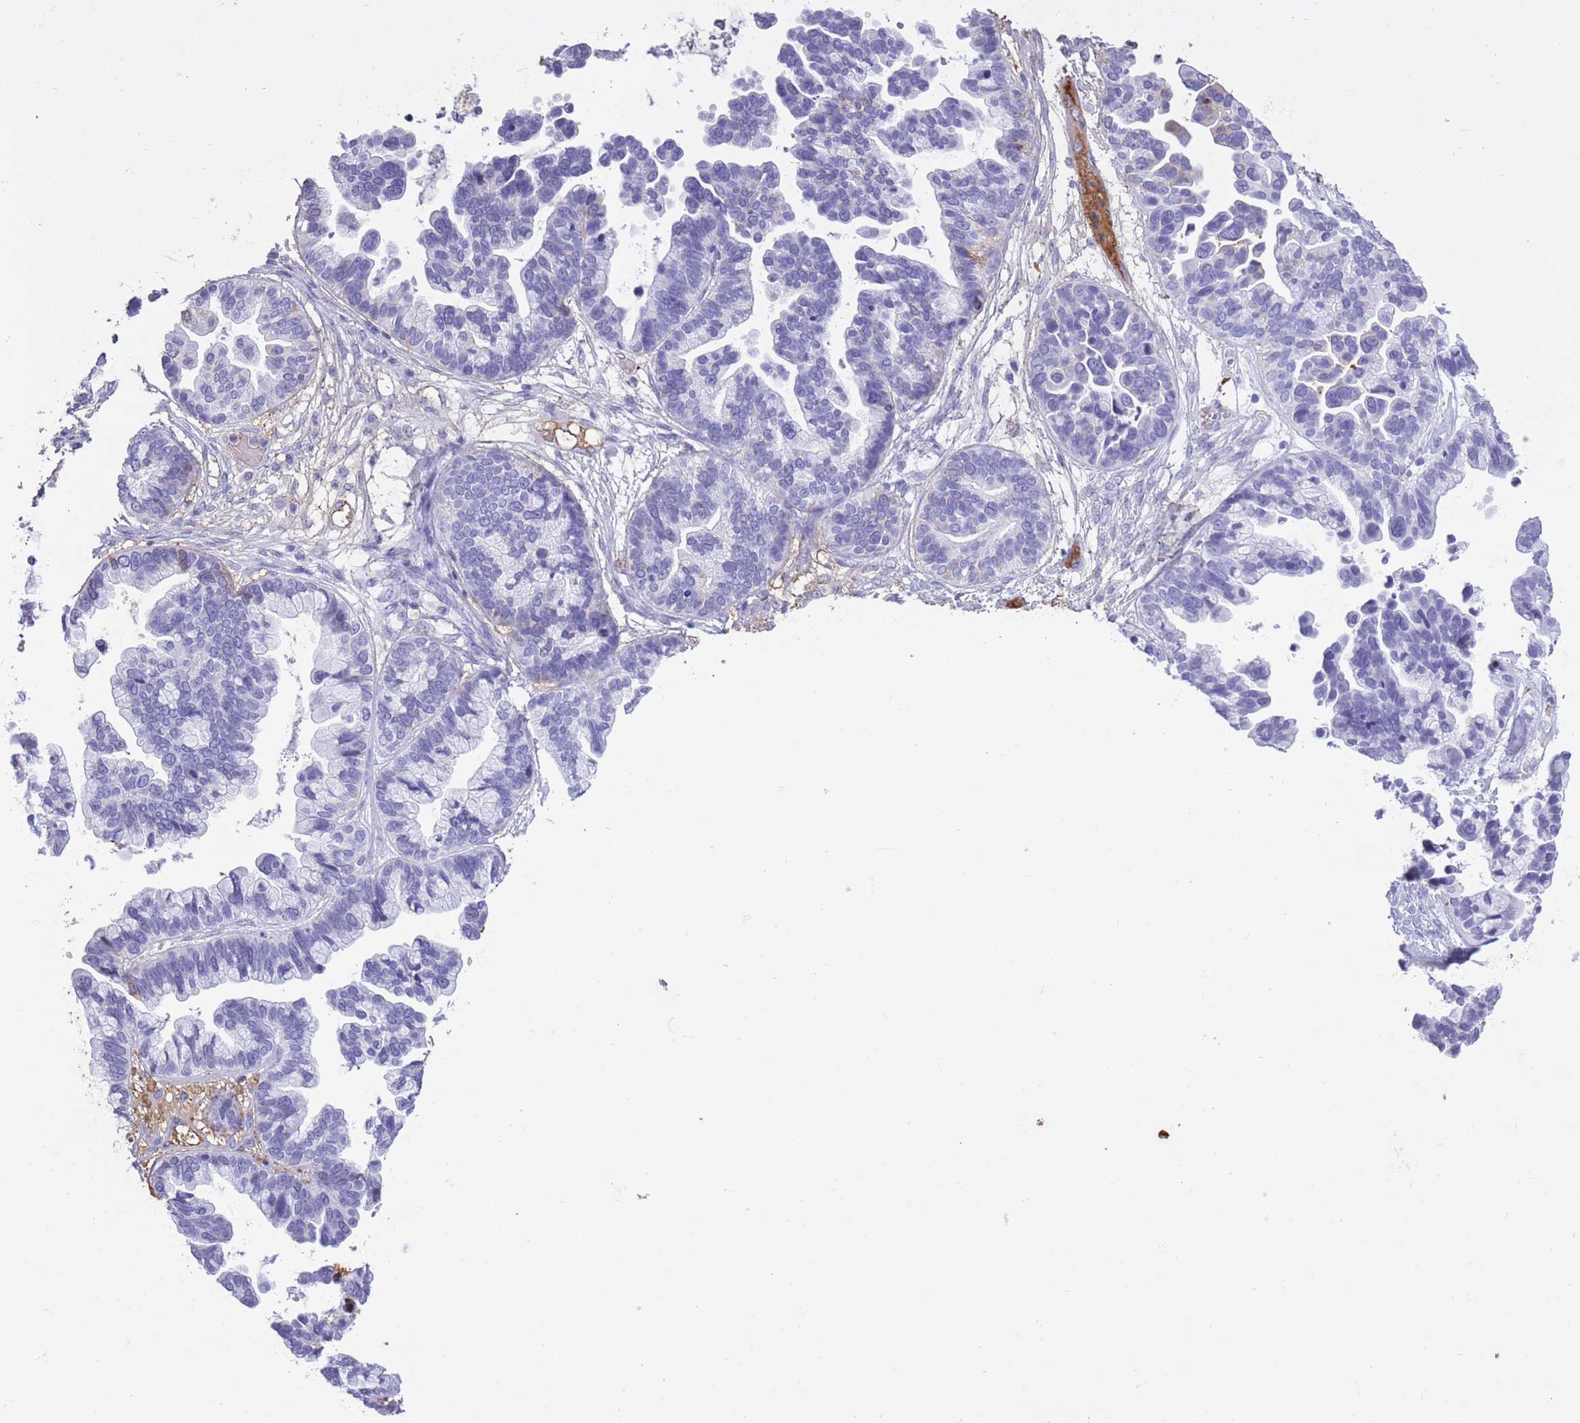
{"staining": {"intensity": "negative", "quantity": "none", "location": "none"}, "tissue": "ovarian cancer", "cell_type": "Tumor cells", "image_type": "cancer", "snomed": [{"axis": "morphology", "description": "Cystadenocarcinoma, serous, NOS"}, {"axis": "topography", "description": "Ovary"}], "caption": "Image shows no significant protein staining in tumor cells of serous cystadenocarcinoma (ovarian).", "gene": "AP3S2", "patient": {"sex": "female", "age": 56}}